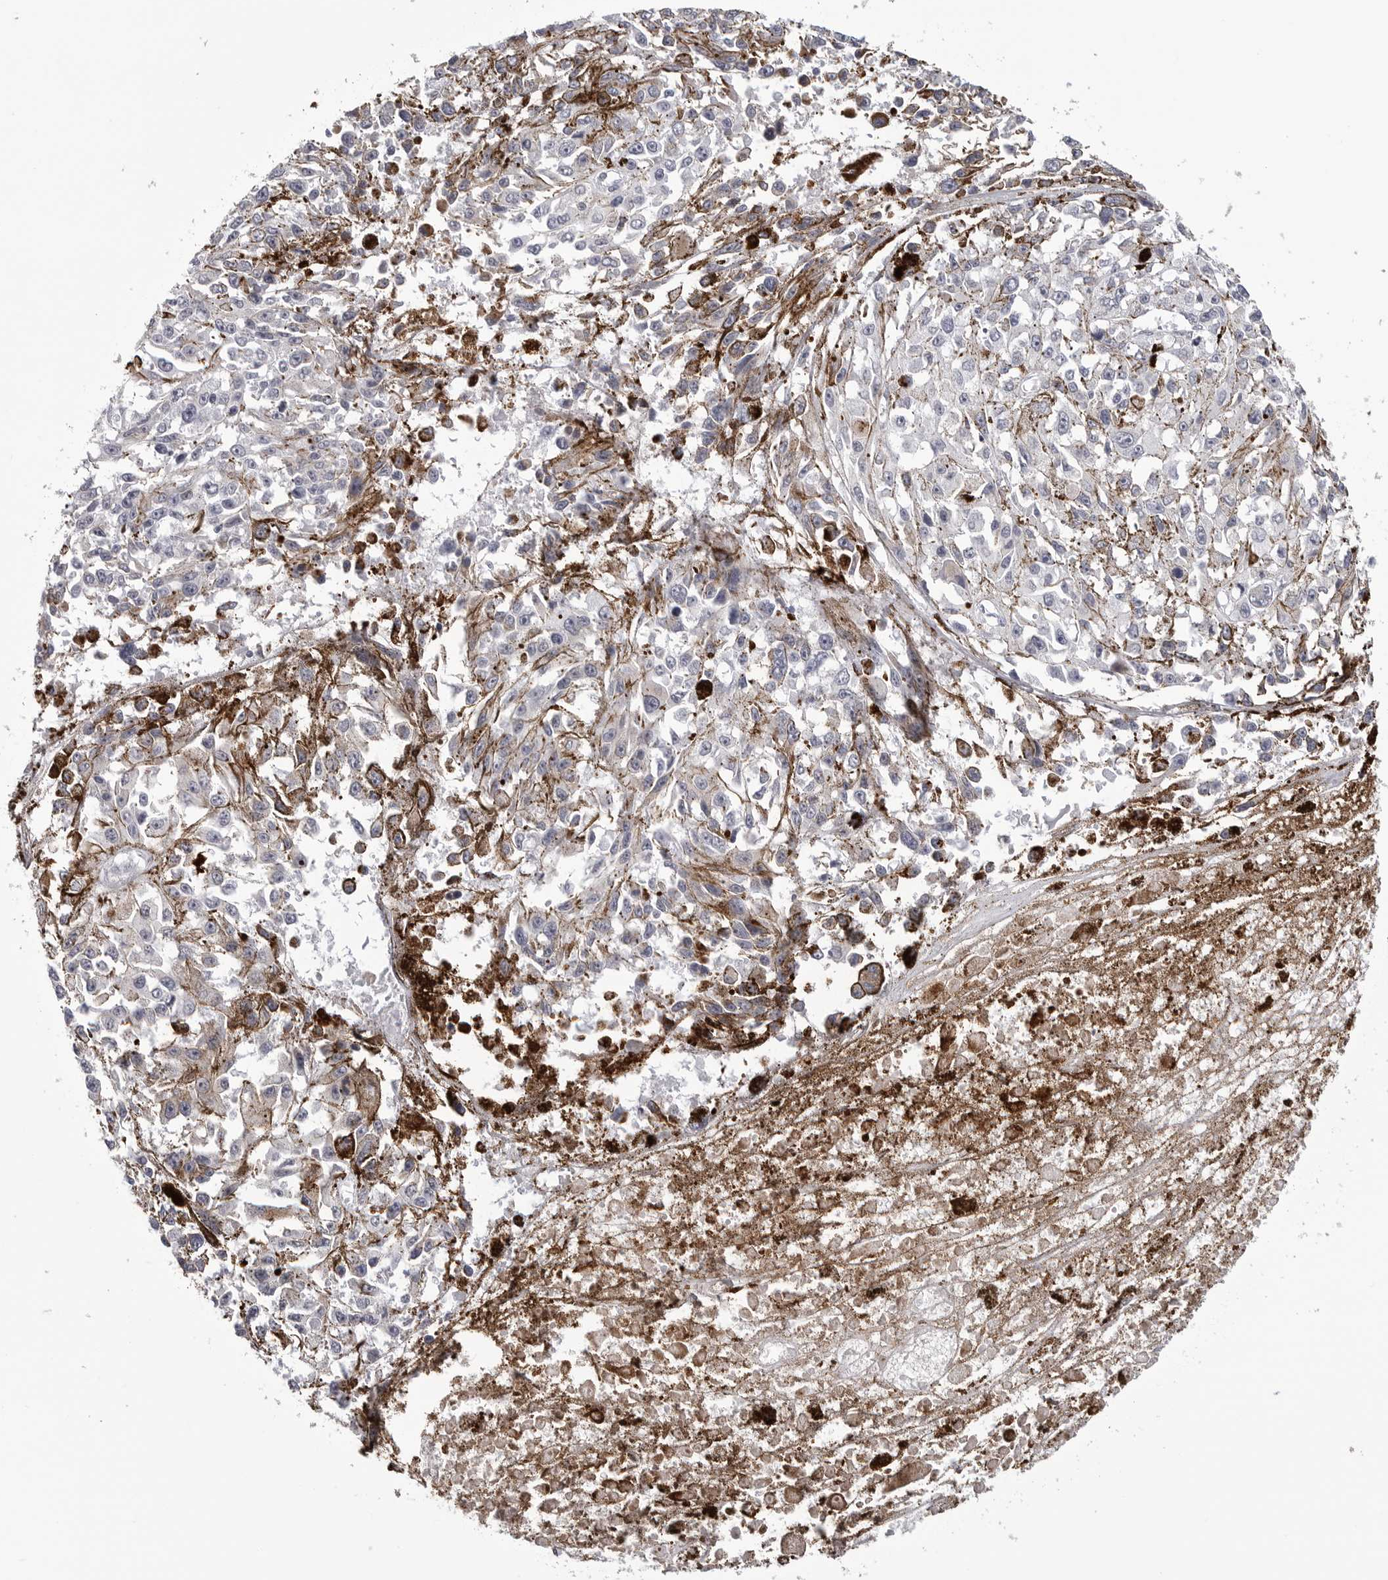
{"staining": {"intensity": "moderate", "quantity": "<25%", "location": "cytoplasmic/membranous"}, "tissue": "melanoma", "cell_type": "Tumor cells", "image_type": "cancer", "snomed": [{"axis": "morphology", "description": "Malignant melanoma, Metastatic site"}, {"axis": "topography", "description": "Lymph node"}], "caption": "A brown stain shows moderate cytoplasmic/membranous staining of a protein in malignant melanoma (metastatic site) tumor cells.", "gene": "CDK20", "patient": {"sex": "male", "age": 59}}